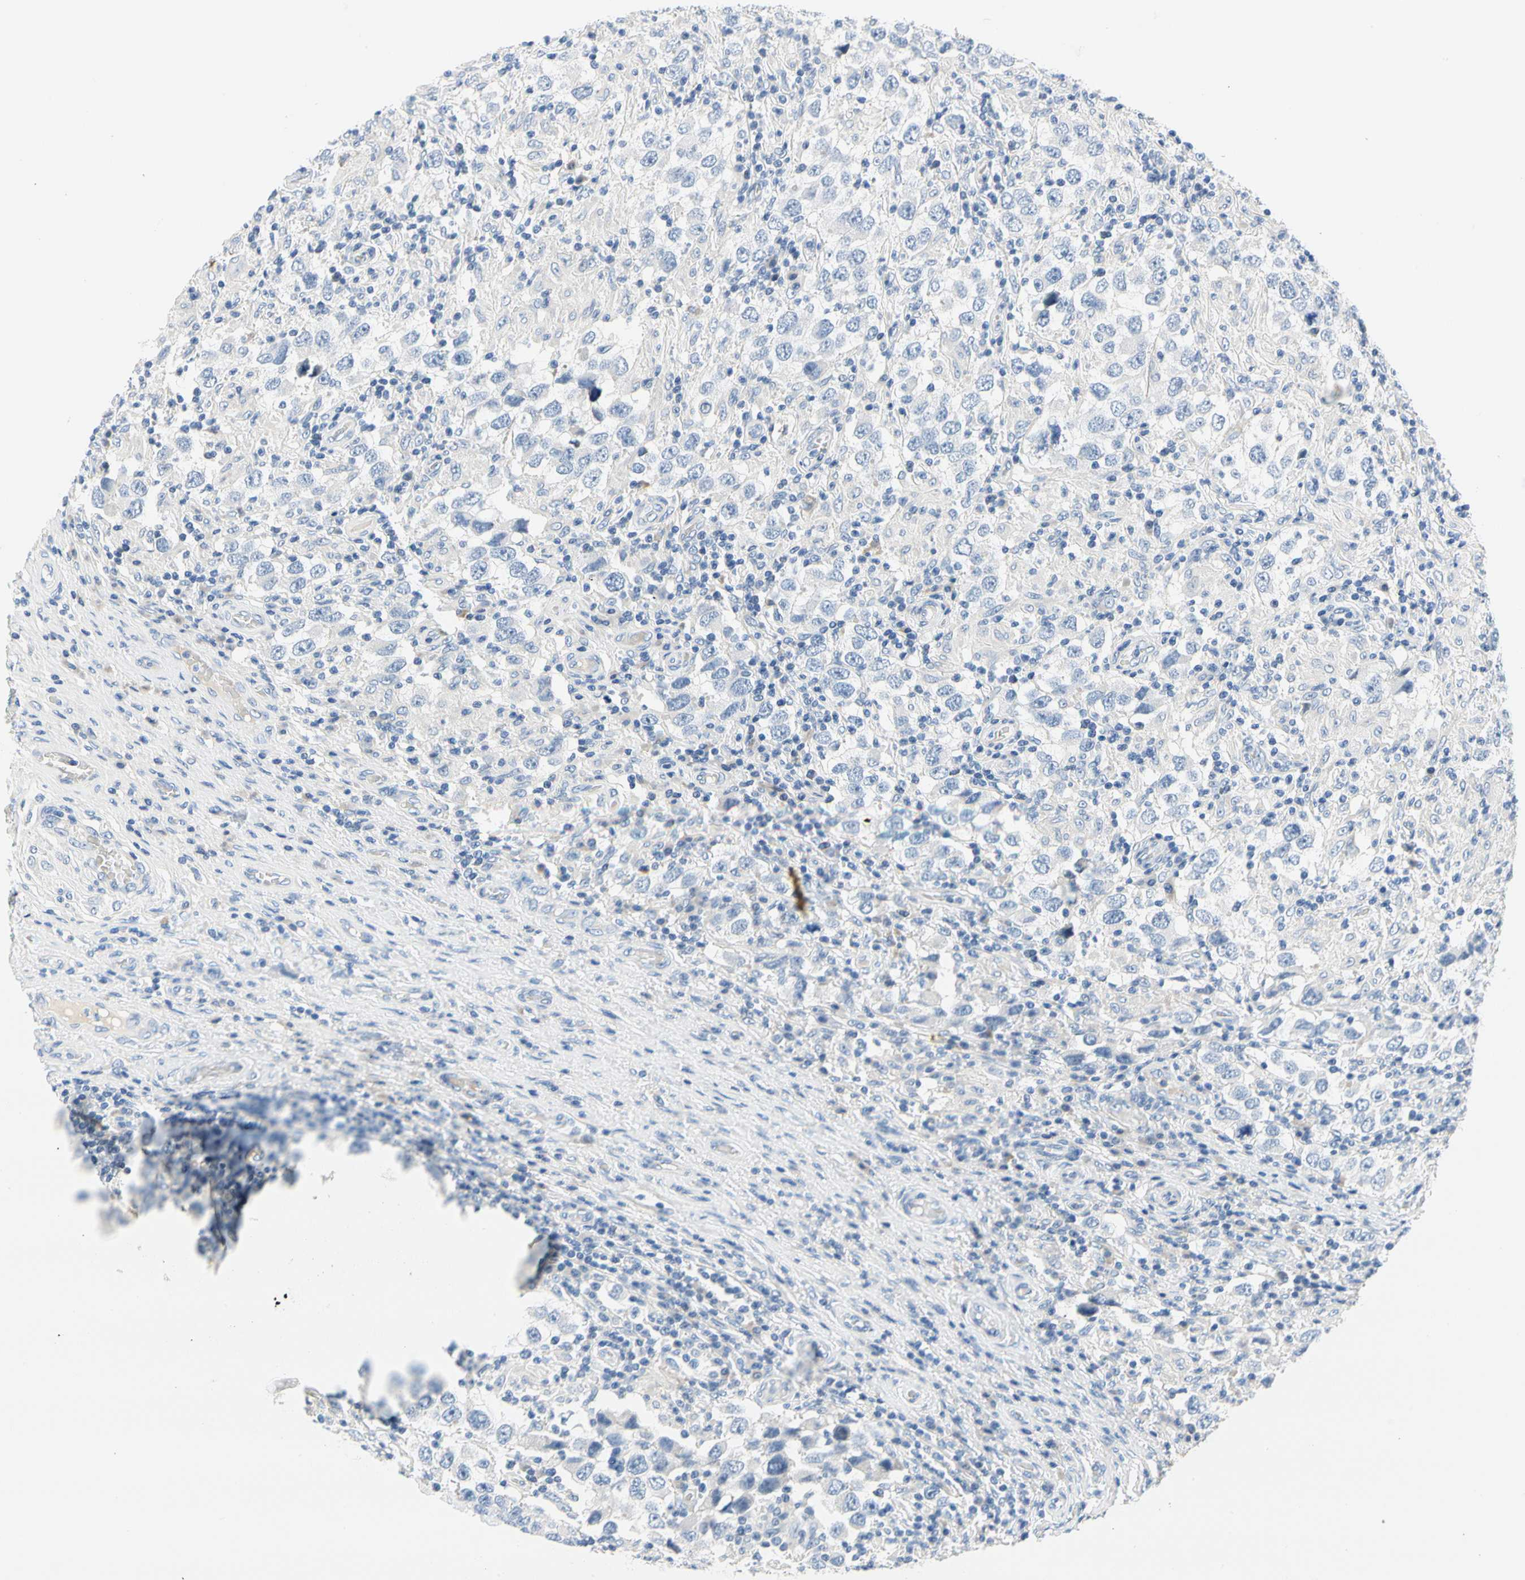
{"staining": {"intensity": "negative", "quantity": "none", "location": "none"}, "tissue": "testis cancer", "cell_type": "Tumor cells", "image_type": "cancer", "snomed": [{"axis": "morphology", "description": "Carcinoma, Embryonal, NOS"}, {"axis": "topography", "description": "Testis"}], "caption": "A high-resolution image shows immunohistochemistry staining of embryonal carcinoma (testis), which demonstrates no significant staining in tumor cells.", "gene": "STXBP1", "patient": {"sex": "male", "age": 21}}